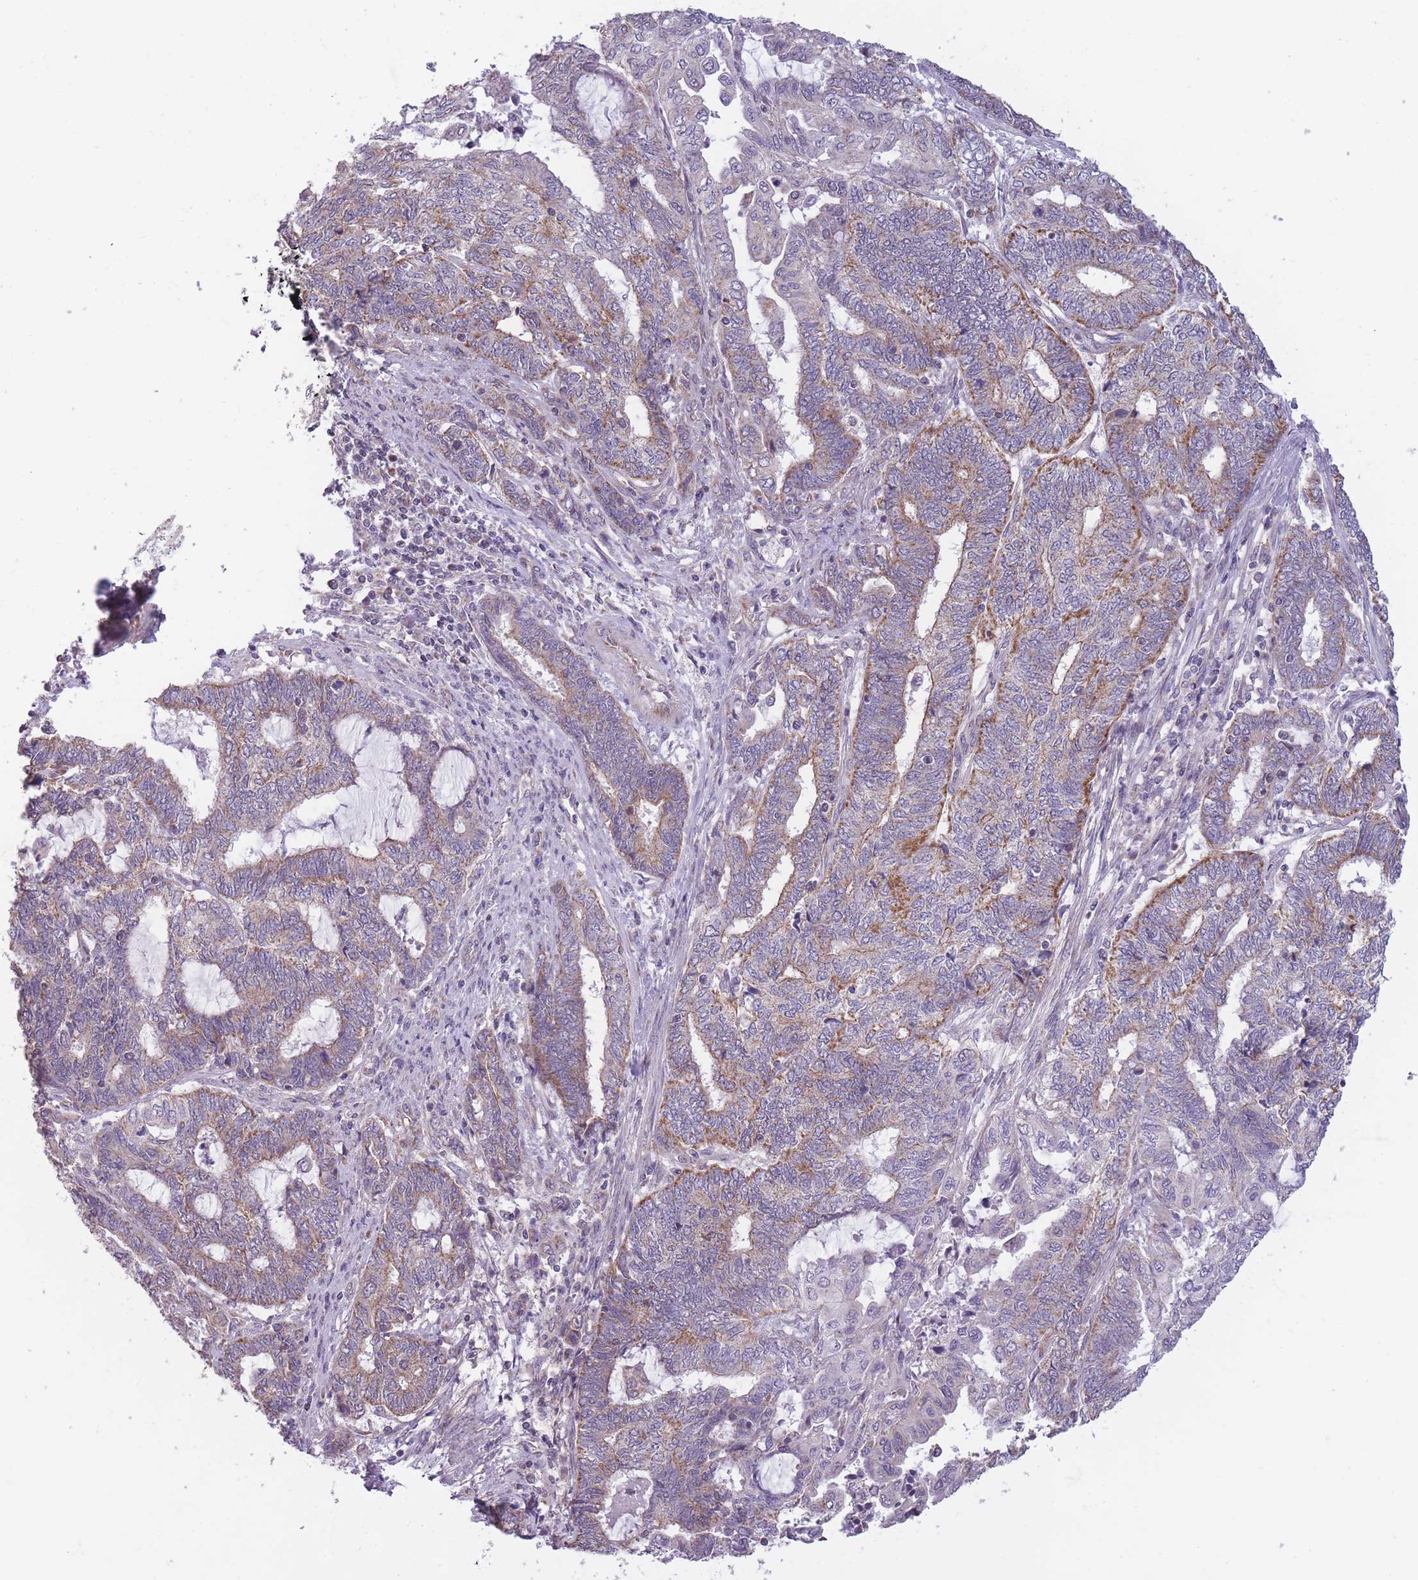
{"staining": {"intensity": "moderate", "quantity": "25%-75%", "location": "cytoplasmic/membranous"}, "tissue": "endometrial cancer", "cell_type": "Tumor cells", "image_type": "cancer", "snomed": [{"axis": "morphology", "description": "Adenocarcinoma, NOS"}, {"axis": "topography", "description": "Uterus"}, {"axis": "topography", "description": "Endometrium"}], "caption": "Immunohistochemical staining of human adenocarcinoma (endometrial) exhibits medium levels of moderate cytoplasmic/membranous protein positivity in about 25%-75% of tumor cells.", "gene": "MRPS18C", "patient": {"sex": "female", "age": 70}}